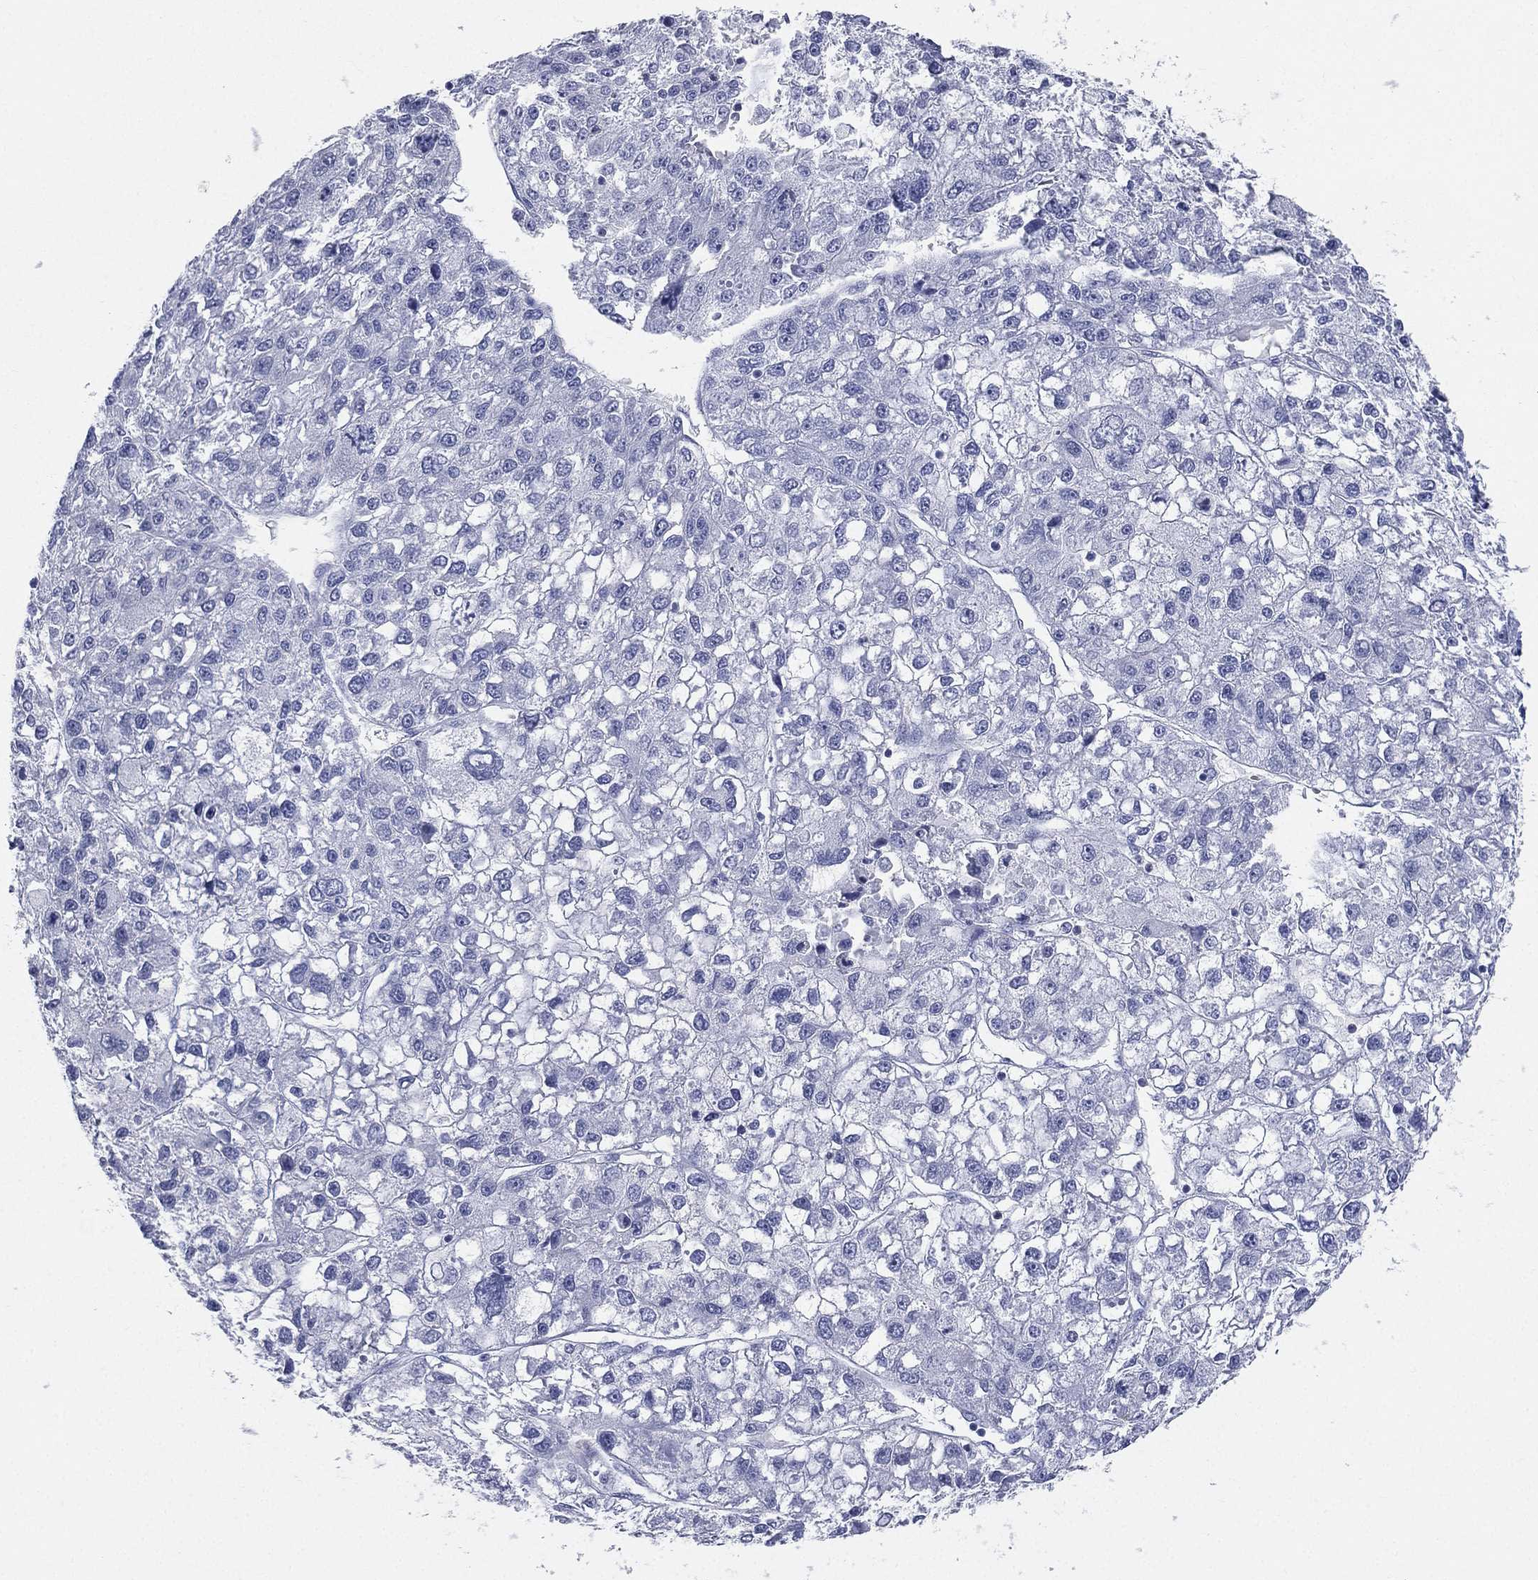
{"staining": {"intensity": "negative", "quantity": "none", "location": "none"}, "tissue": "liver cancer", "cell_type": "Tumor cells", "image_type": "cancer", "snomed": [{"axis": "morphology", "description": "Carcinoma, Hepatocellular, NOS"}, {"axis": "topography", "description": "Liver"}], "caption": "DAB (3,3'-diaminobenzidine) immunohistochemical staining of human hepatocellular carcinoma (liver) demonstrates no significant staining in tumor cells.", "gene": "CD22", "patient": {"sex": "male", "age": 56}}